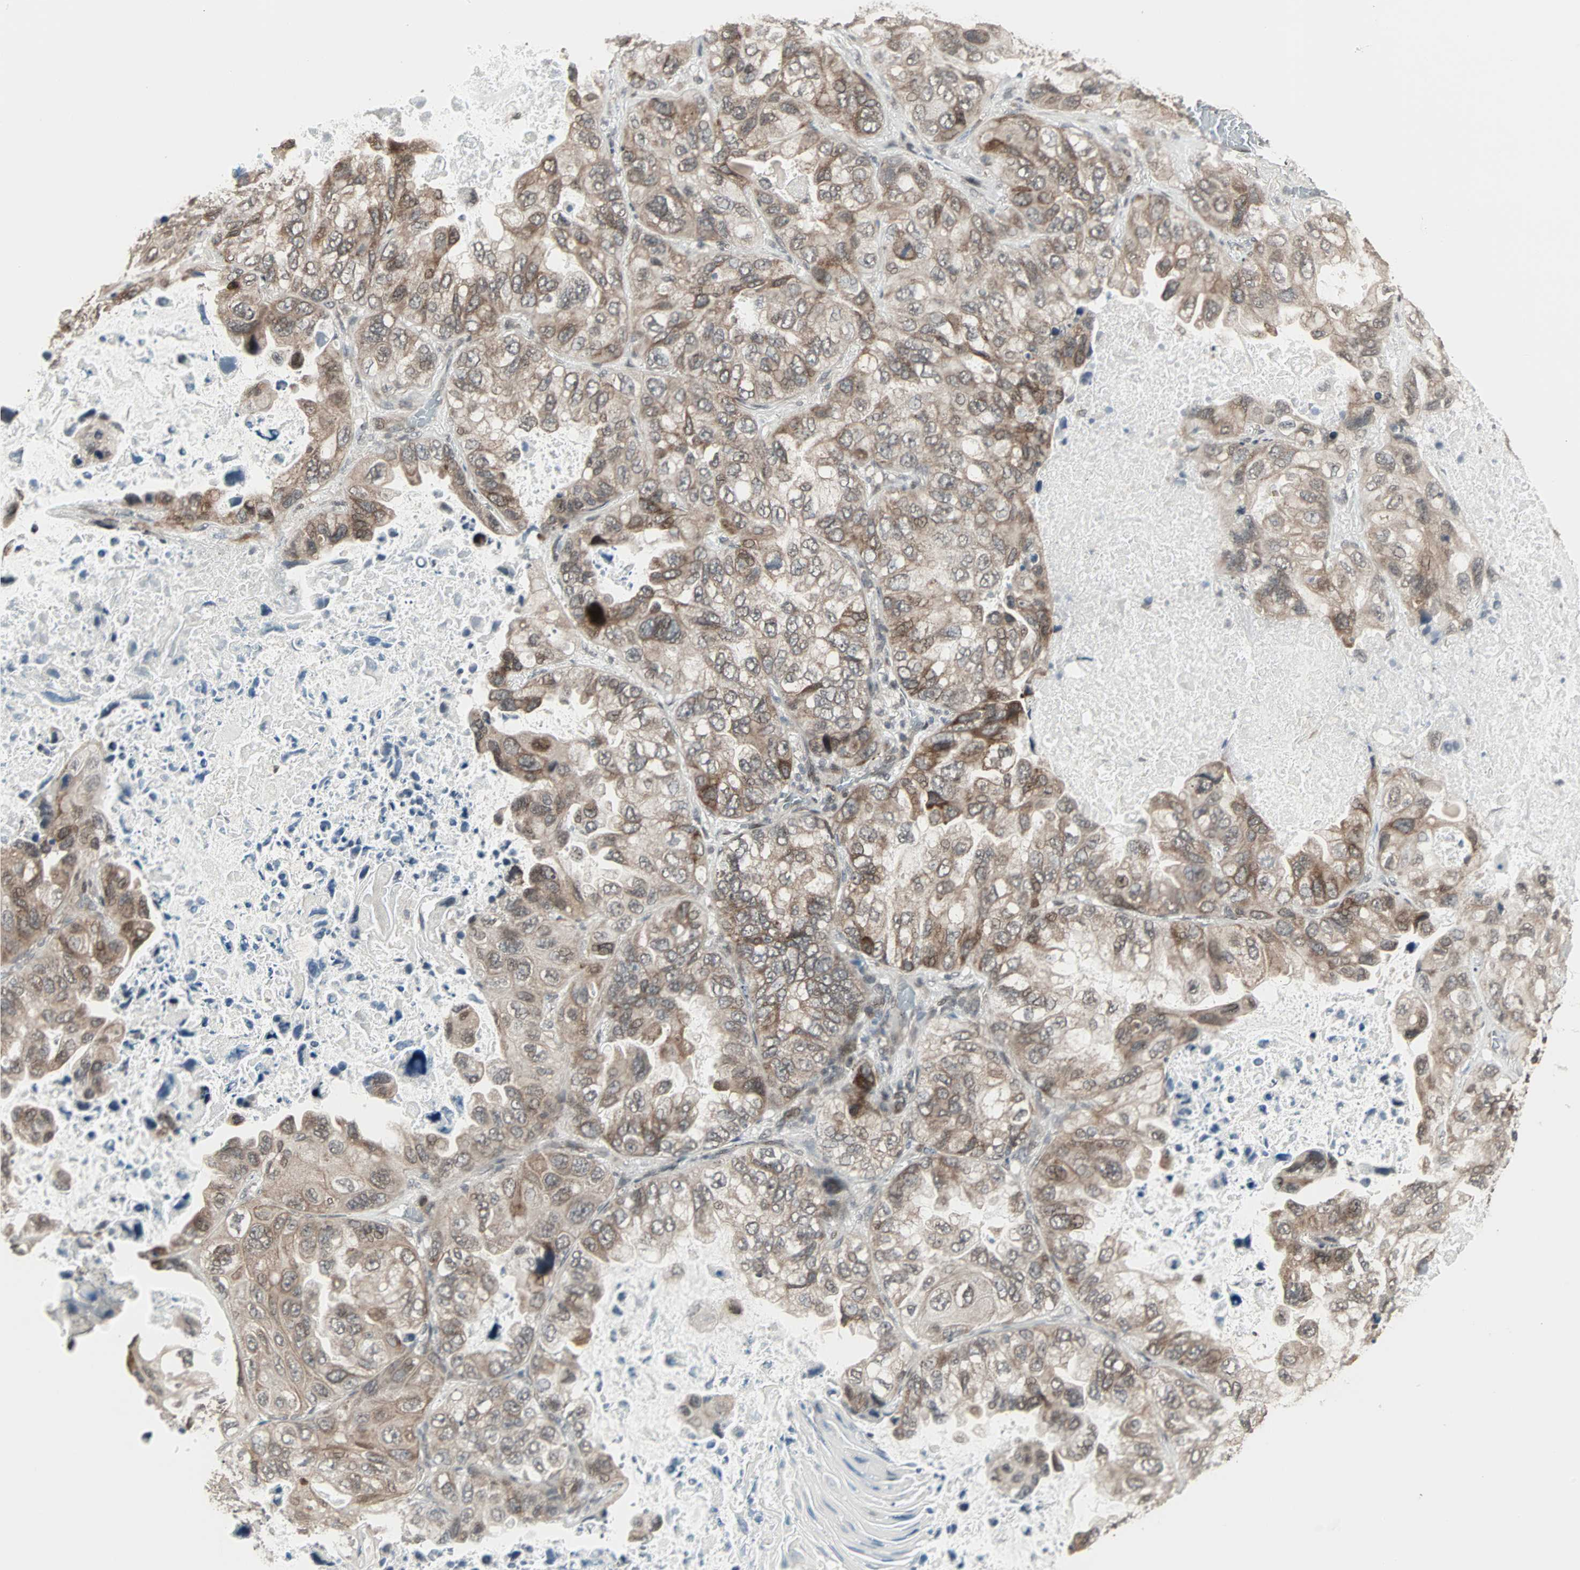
{"staining": {"intensity": "moderate", "quantity": ">75%", "location": "cytoplasmic/membranous"}, "tissue": "lung cancer", "cell_type": "Tumor cells", "image_type": "cancer", "snomed": [{"axis": "morphology", "description": "Squamous cell carcinoma, NOS"}, {"axis": "topography", "description": "Lung"}], "caption": "Protein staining of lung cancer (squamous cell carcinoma) tissue exhibits moderate cytoplasmic/membranous expression in approximately >75% of tumor cells. The protein of interest is shown in brown color, while the nuclei are stained blue.", "gene": "CBLC", "patient": {"sex": "female", "age": 73}}